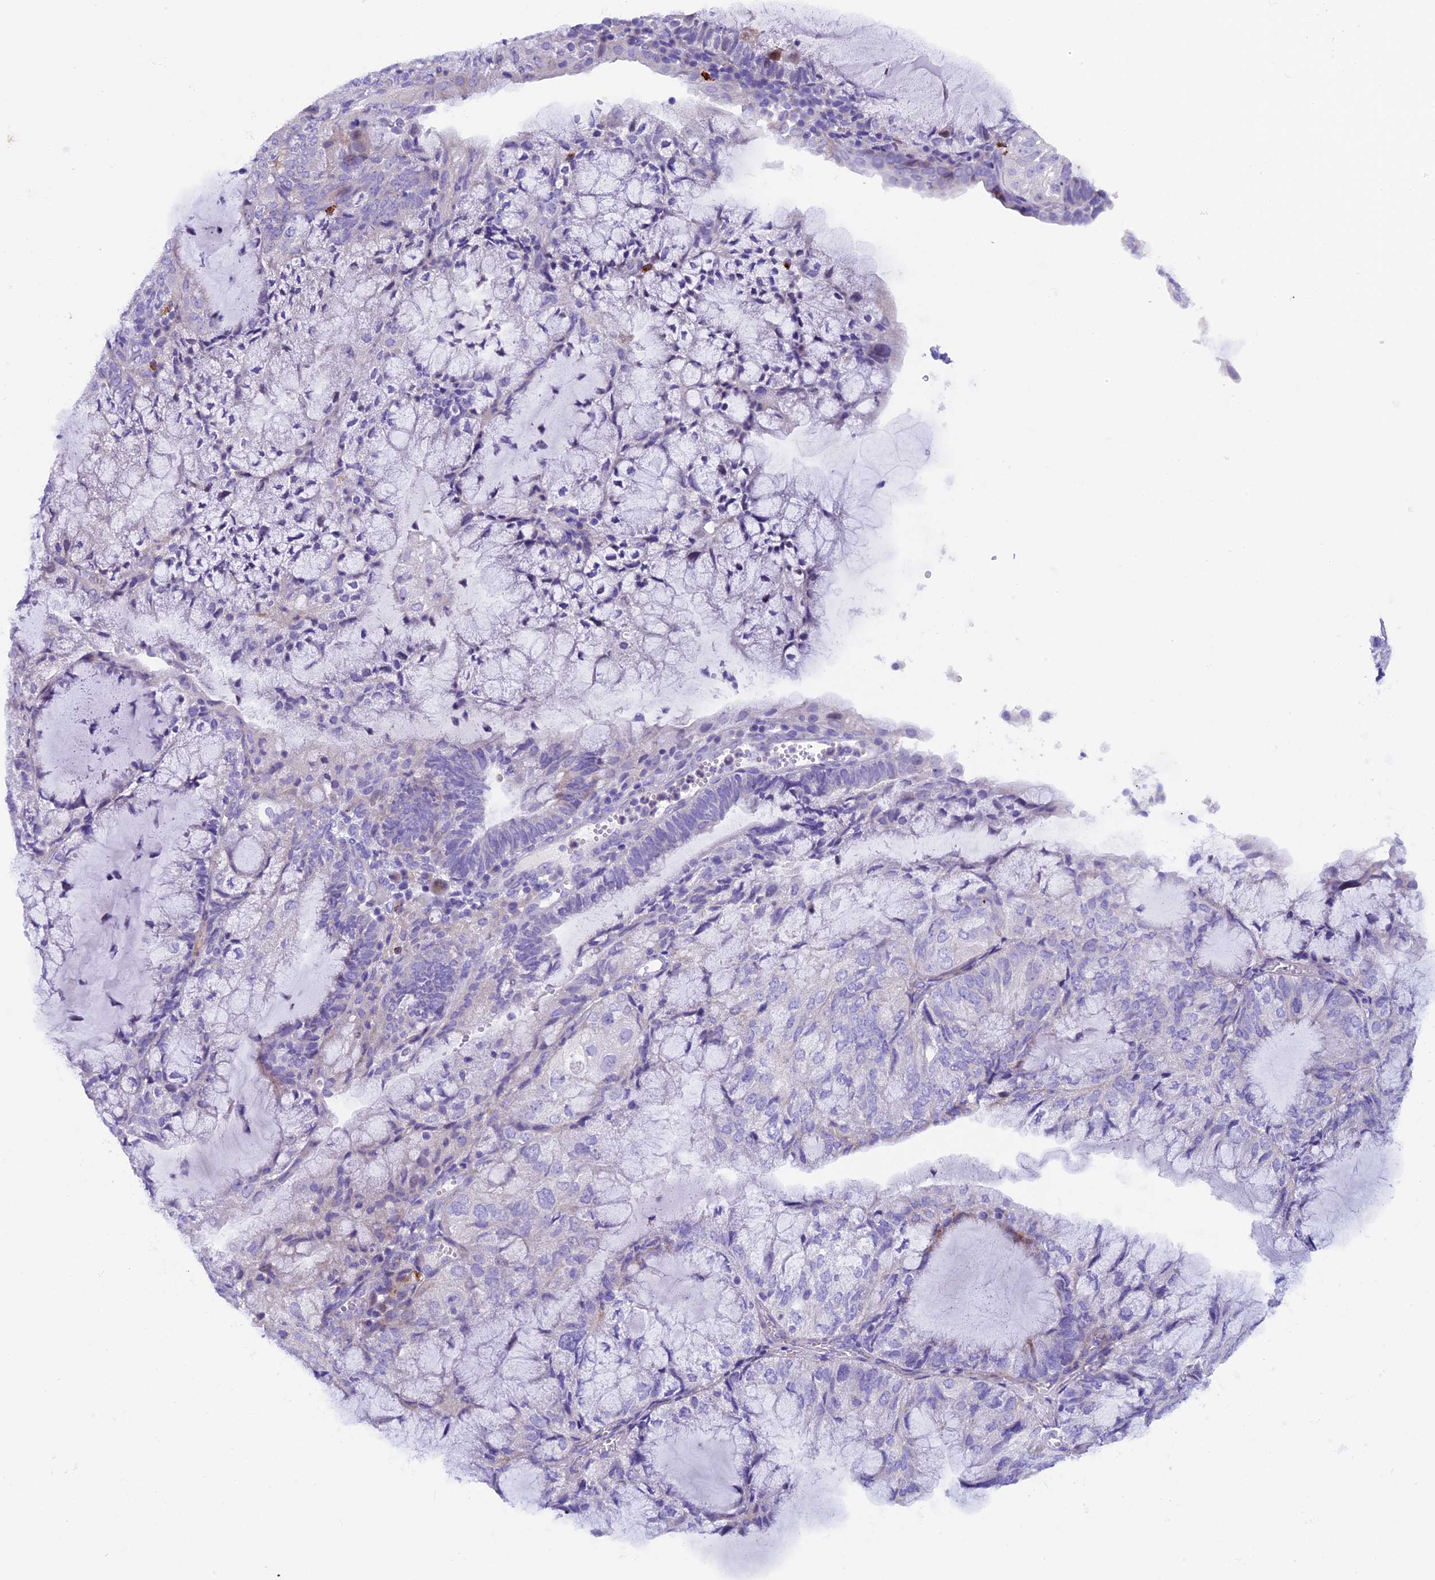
{"staining": {"intensity": "negative", "quantity": "none", "location": "none"}, "tissue": "endometrial cancer", "cell_type": "Tumor cells", "image_type": "cancer", "snomed": [{"axis": "morphology", "description": "Adenocarcinoma, NOS"}, {"axis": "topography", "description": "Endometrium"}], "caption": "The photomicrograph displays no staining of tumor cells in endometrial cancer.", "gene": "RTTN", "patient": {"sex": "female", "age": 81}}